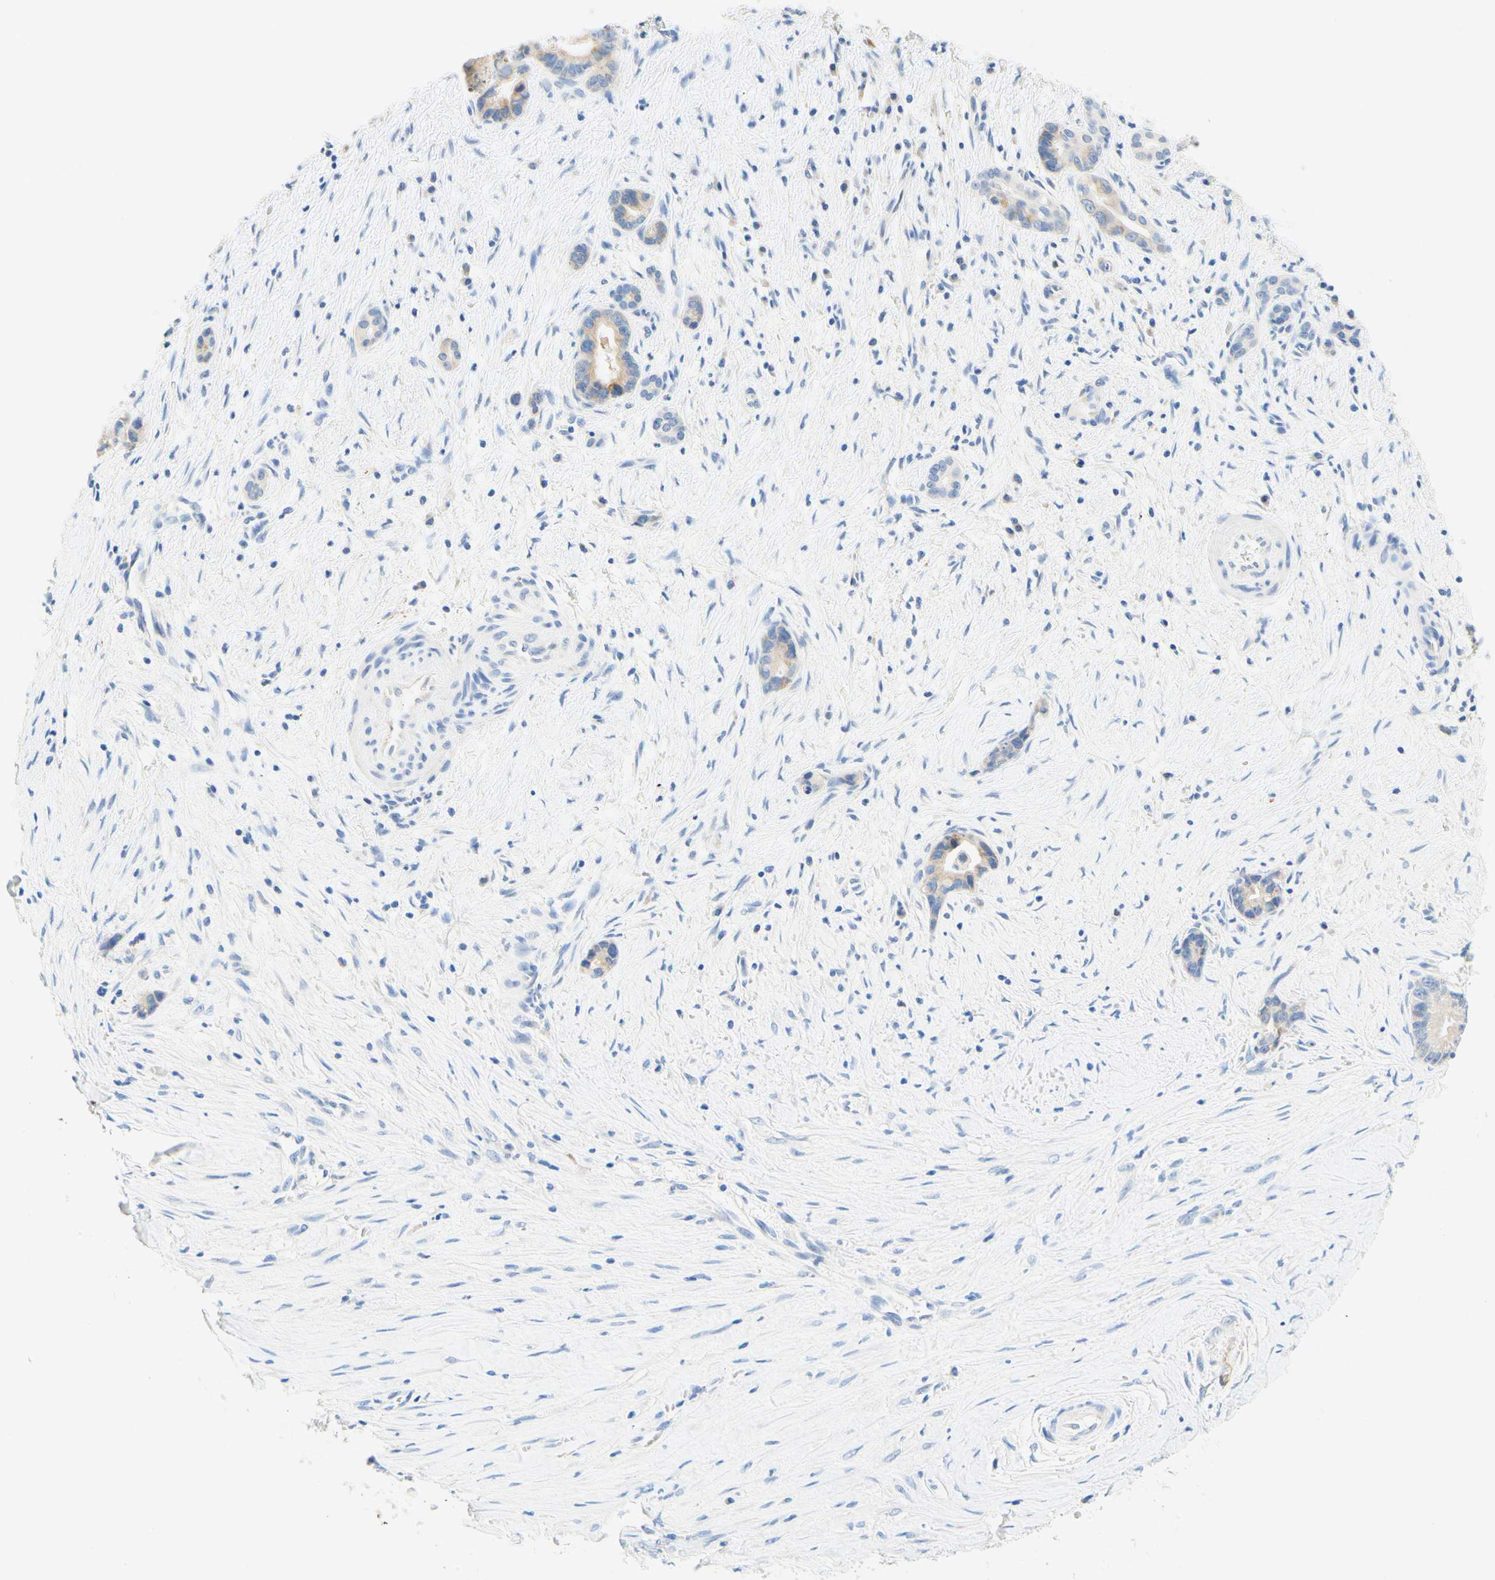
{"staining": {"intensity": "weak", "quantity": ">75%", "location": "cytoplasmic/membranous"}, "tissue": "liver cancer", "cell_type": "Tumor cells", "image_type": "cancer", "snomed": [{"axis": "morphology", "description": "Cholangiocarcinoma"}, {"axis": "topography", "description": "Liver"}], "caption": "Tumor cells display low levels of weak cytoplasmic/membranous positivity in approximately >75% of cells in liver cancer.", "gene": "SLC46A1", "patient": {"sex": "female", "age": 55}}